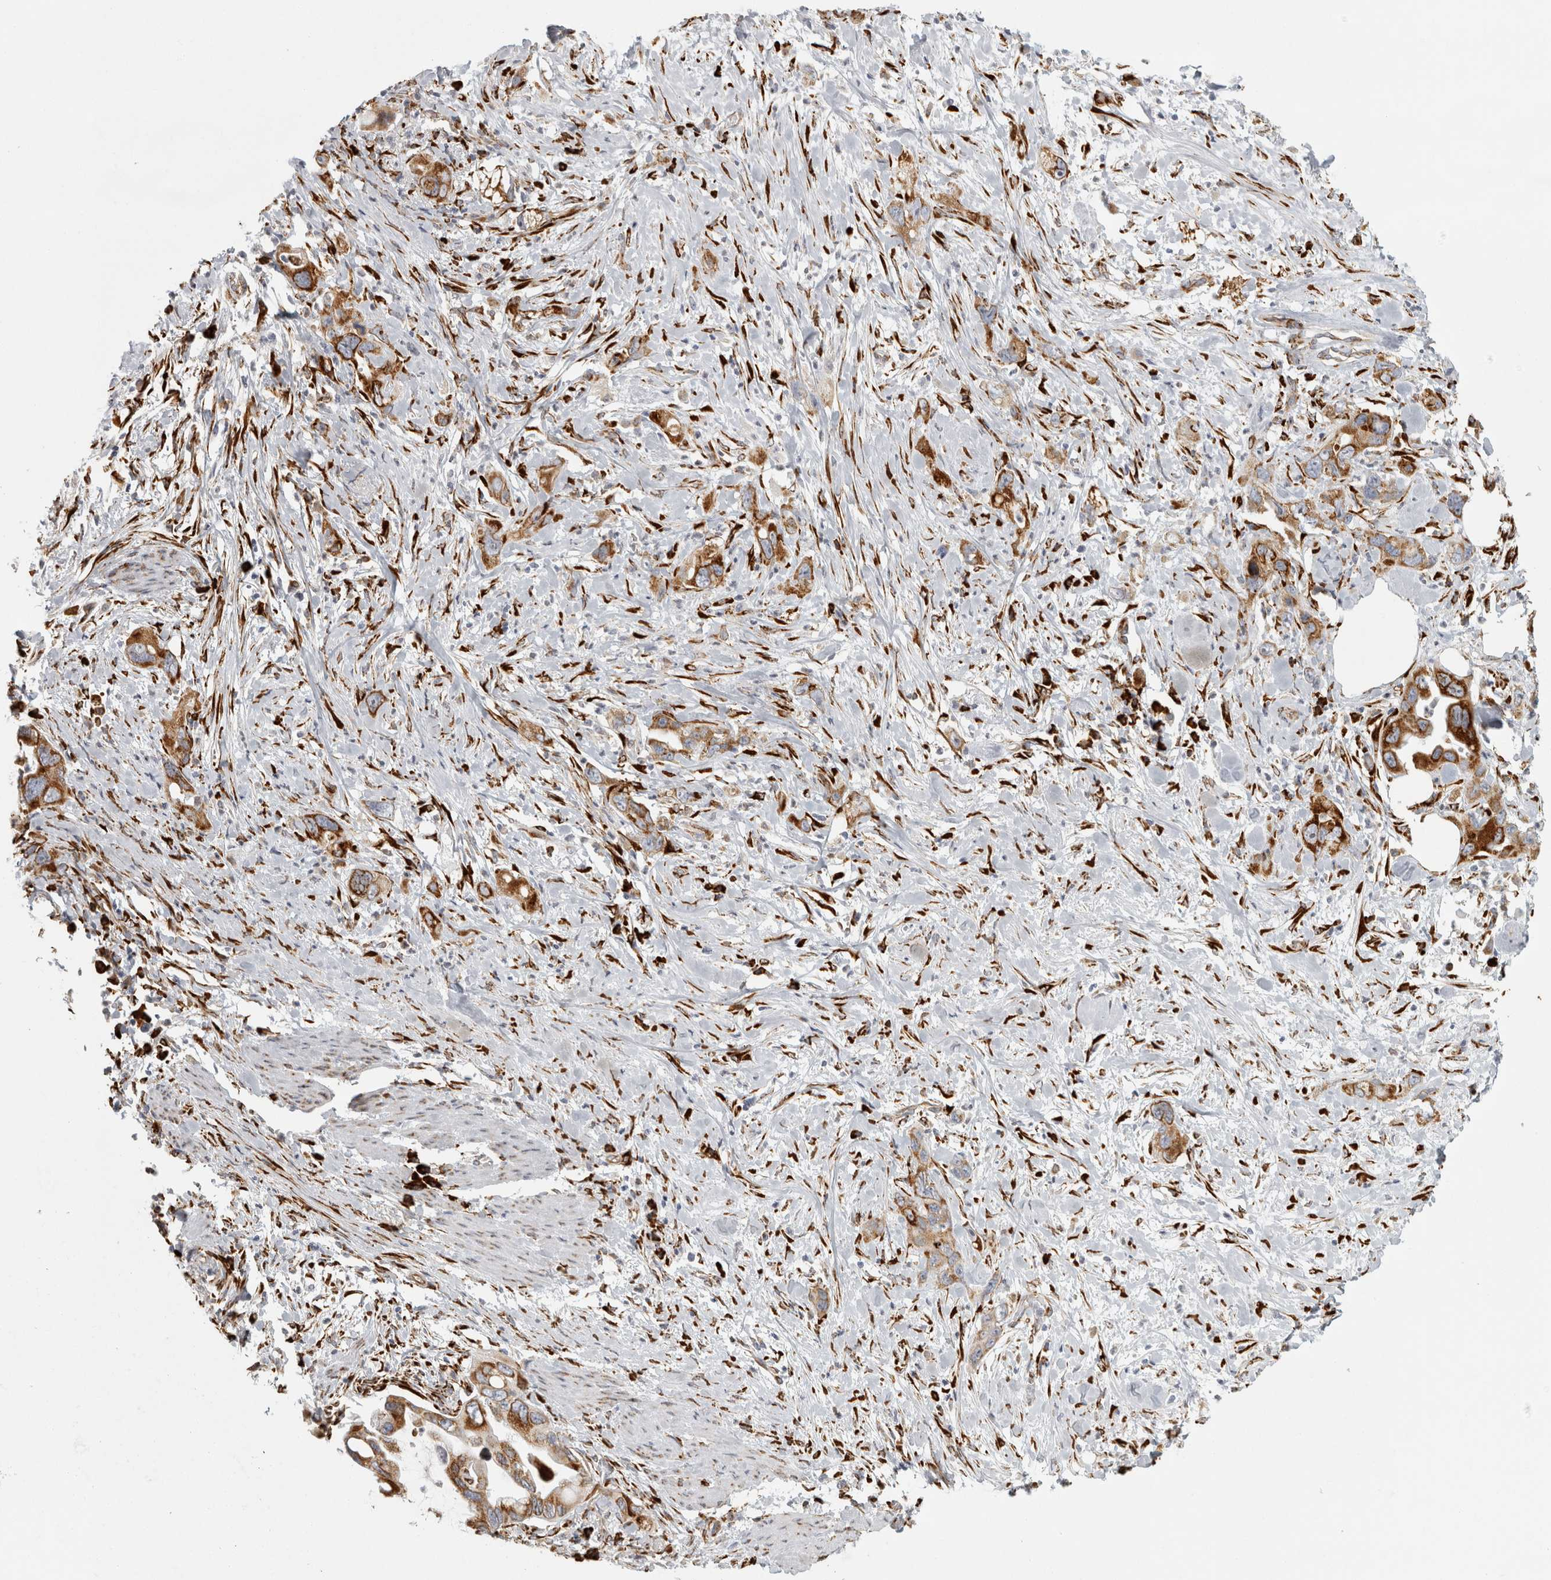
{"staining": {"intensity": "moderate", "quantity": ">75%", "location": "cytoplasmic/membranous"}, "tissue": "pancreatic cancer", "cell_type": "Tumor cells", "image_type": "cancer", "snomed": [{"axis": "morphology", "description": "Adenocarcinoma, NOS"}, {"axis": "topography", "description": "Pancreas"}], "caption": "Pancreatic adenocarcinoma tissue reveals moderate cytoplasmic/membranous expression in about >75% of tumor cells, visualized by immunohistochemistry.", "gene": "OSTN", "patient": {"sex": "female", "age": 70}}